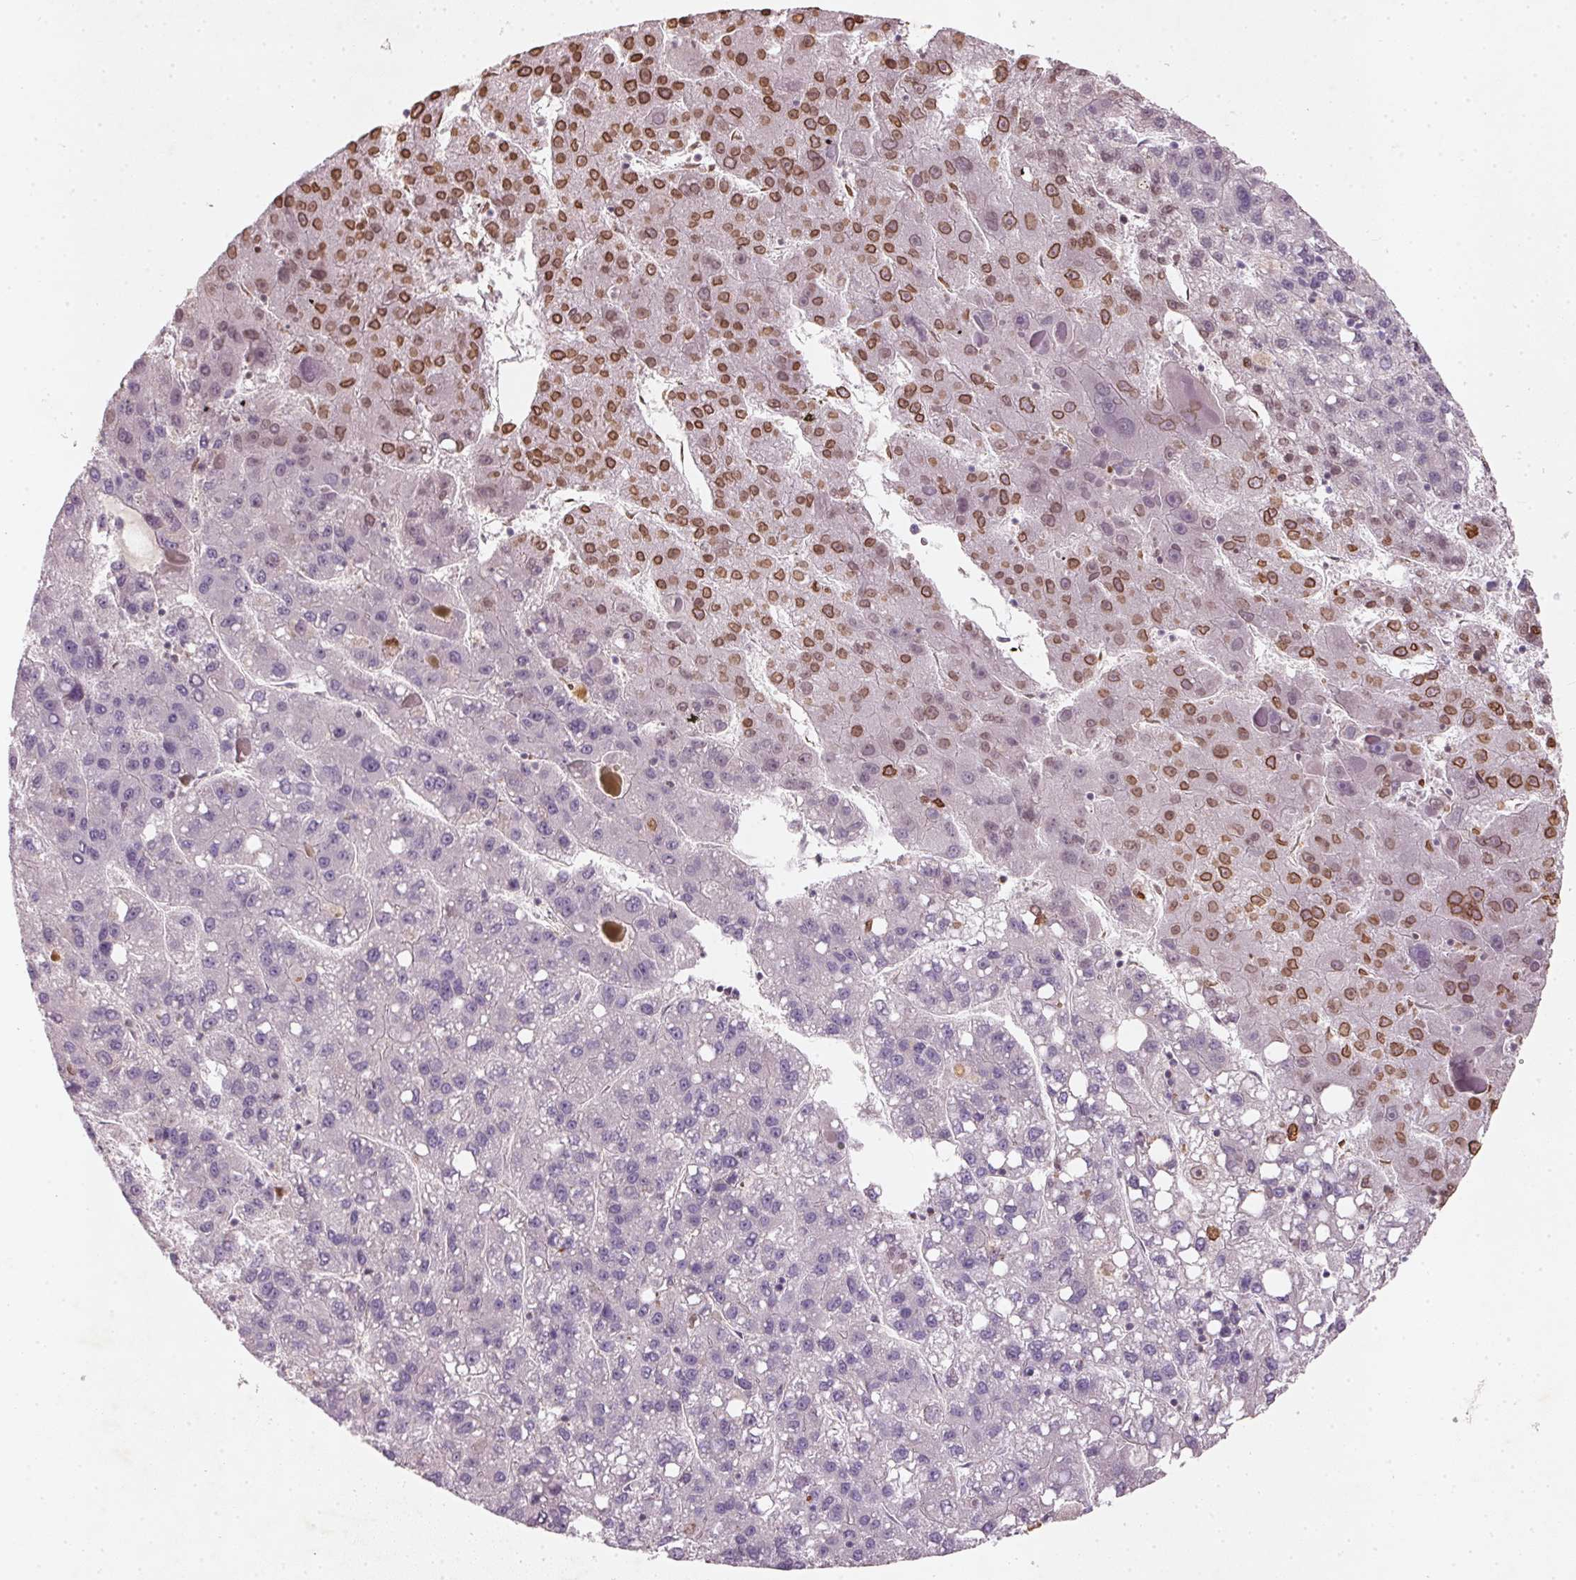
{"staining": {"intensity": "strong", "quantity": "<25%", "location": "cytoplasmic/membranous,nuclear"}, "tissue": "liver cancer", "cell_type": "Tumor cells", "image_type": "cancer", "snomed": [{"axis": "morphology", "description": "Carcinoma, Hepatocellular, NOS"}, {"axis": "topography", "description": "Liver"}], "caption": "Brown immunohistochemical staining in liver cancer (hepatocellular carcinoma) reveals strong cytoplasmic/membranous and nuclear positivity in about <25% of tumor cells.", "gene": "KCNK15", "patient": {"sex": "female", "age": 82}}